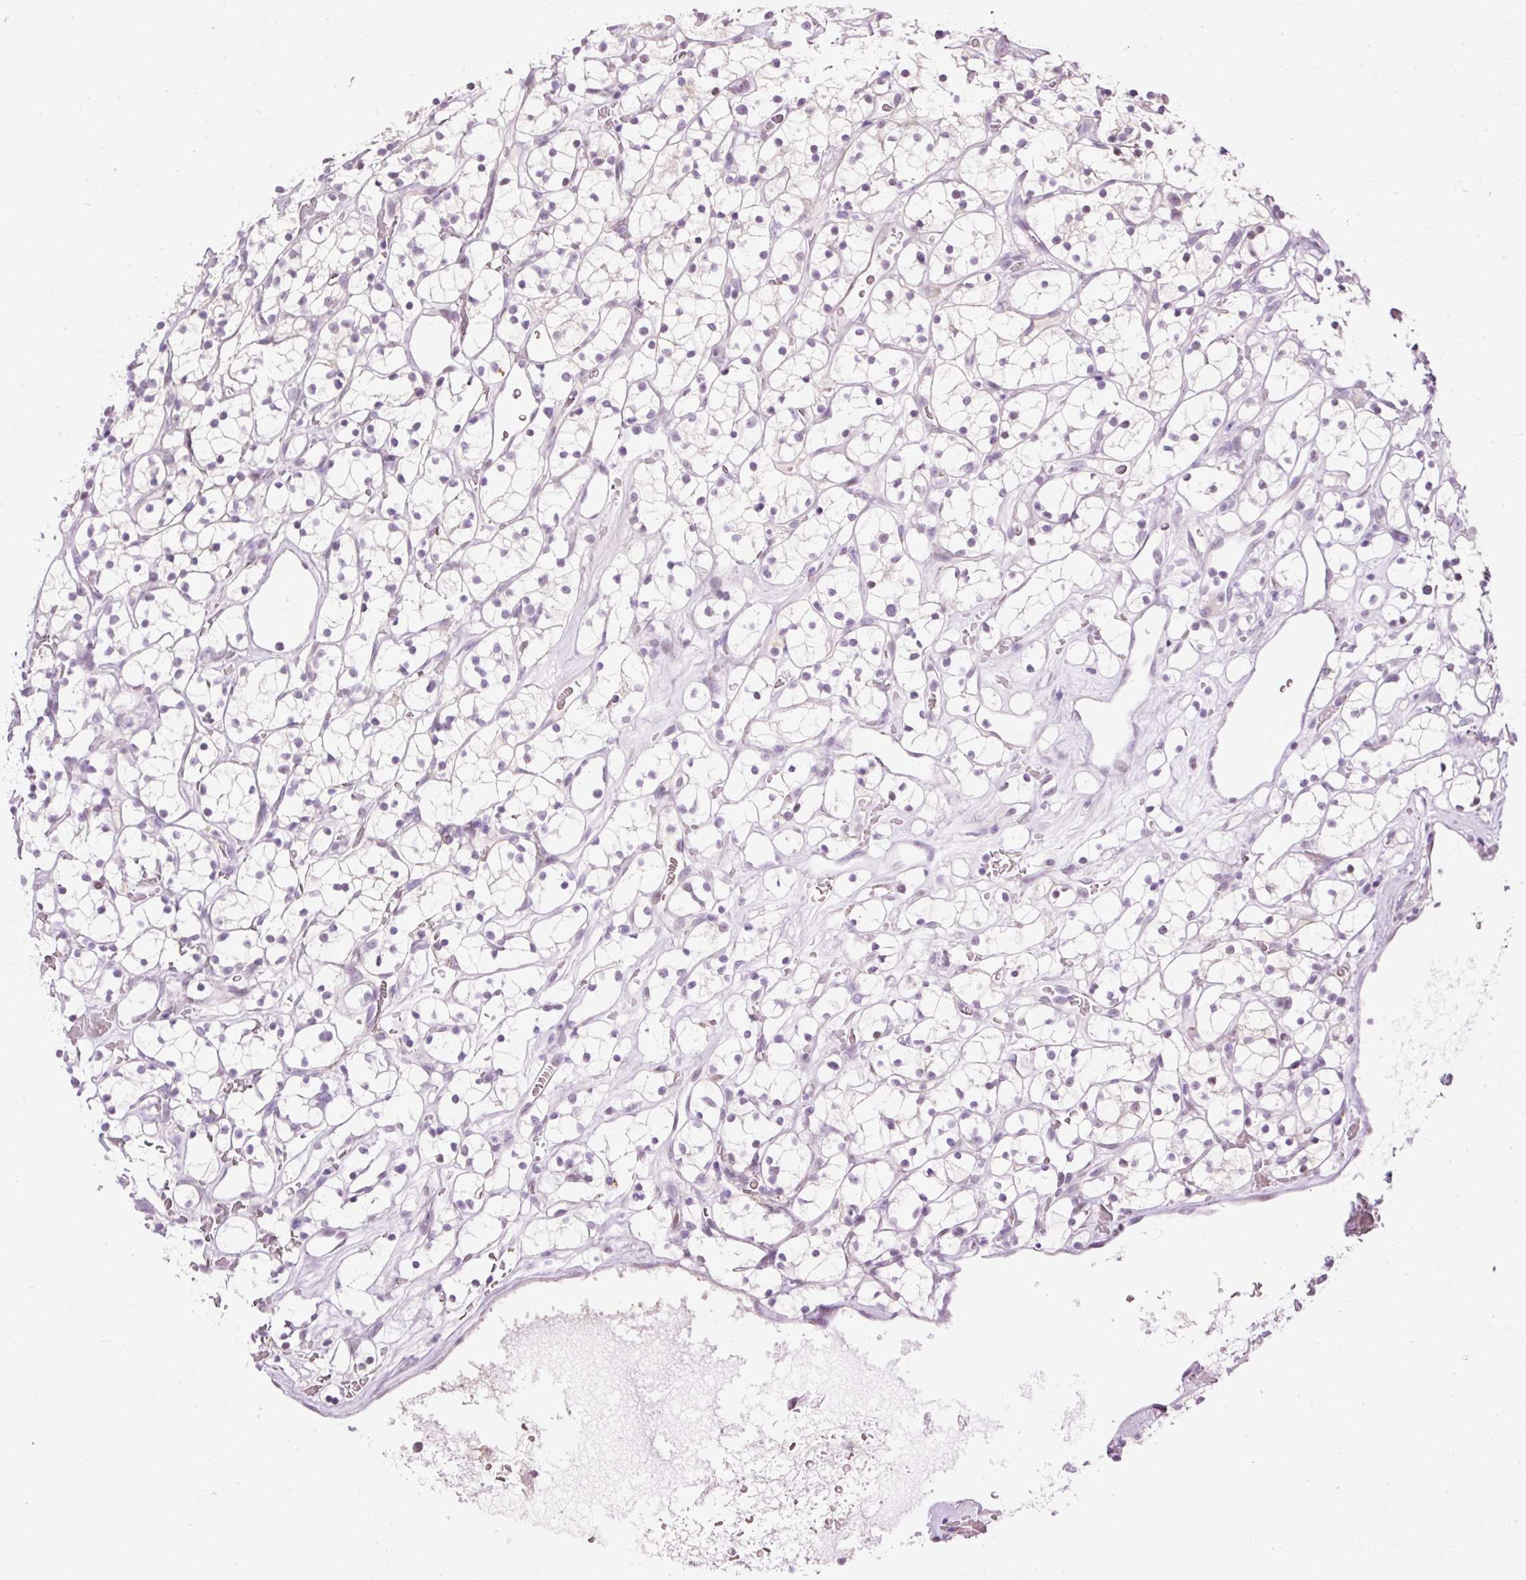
{"staining": {"intensity": "weak", "quantity": "<25%", "location": "nuclear"}, "tissue": "renal cancer", "cell_type": "Tumor cells", "image_type": "cancer", "snomed": [{"axis": "morphology", "description": "Adenocarcinoma, NOS"}, {"axis": "topography", "description": "Kidney"}], "caption": "Immunohistochemistry of human renal cancer (adenocarcinoma) demonstrates no staining in tumor cells. (DAB IHC, high magnification).", "gene": "PDE6B", "patient": {"sex": "female", "age": 64}}